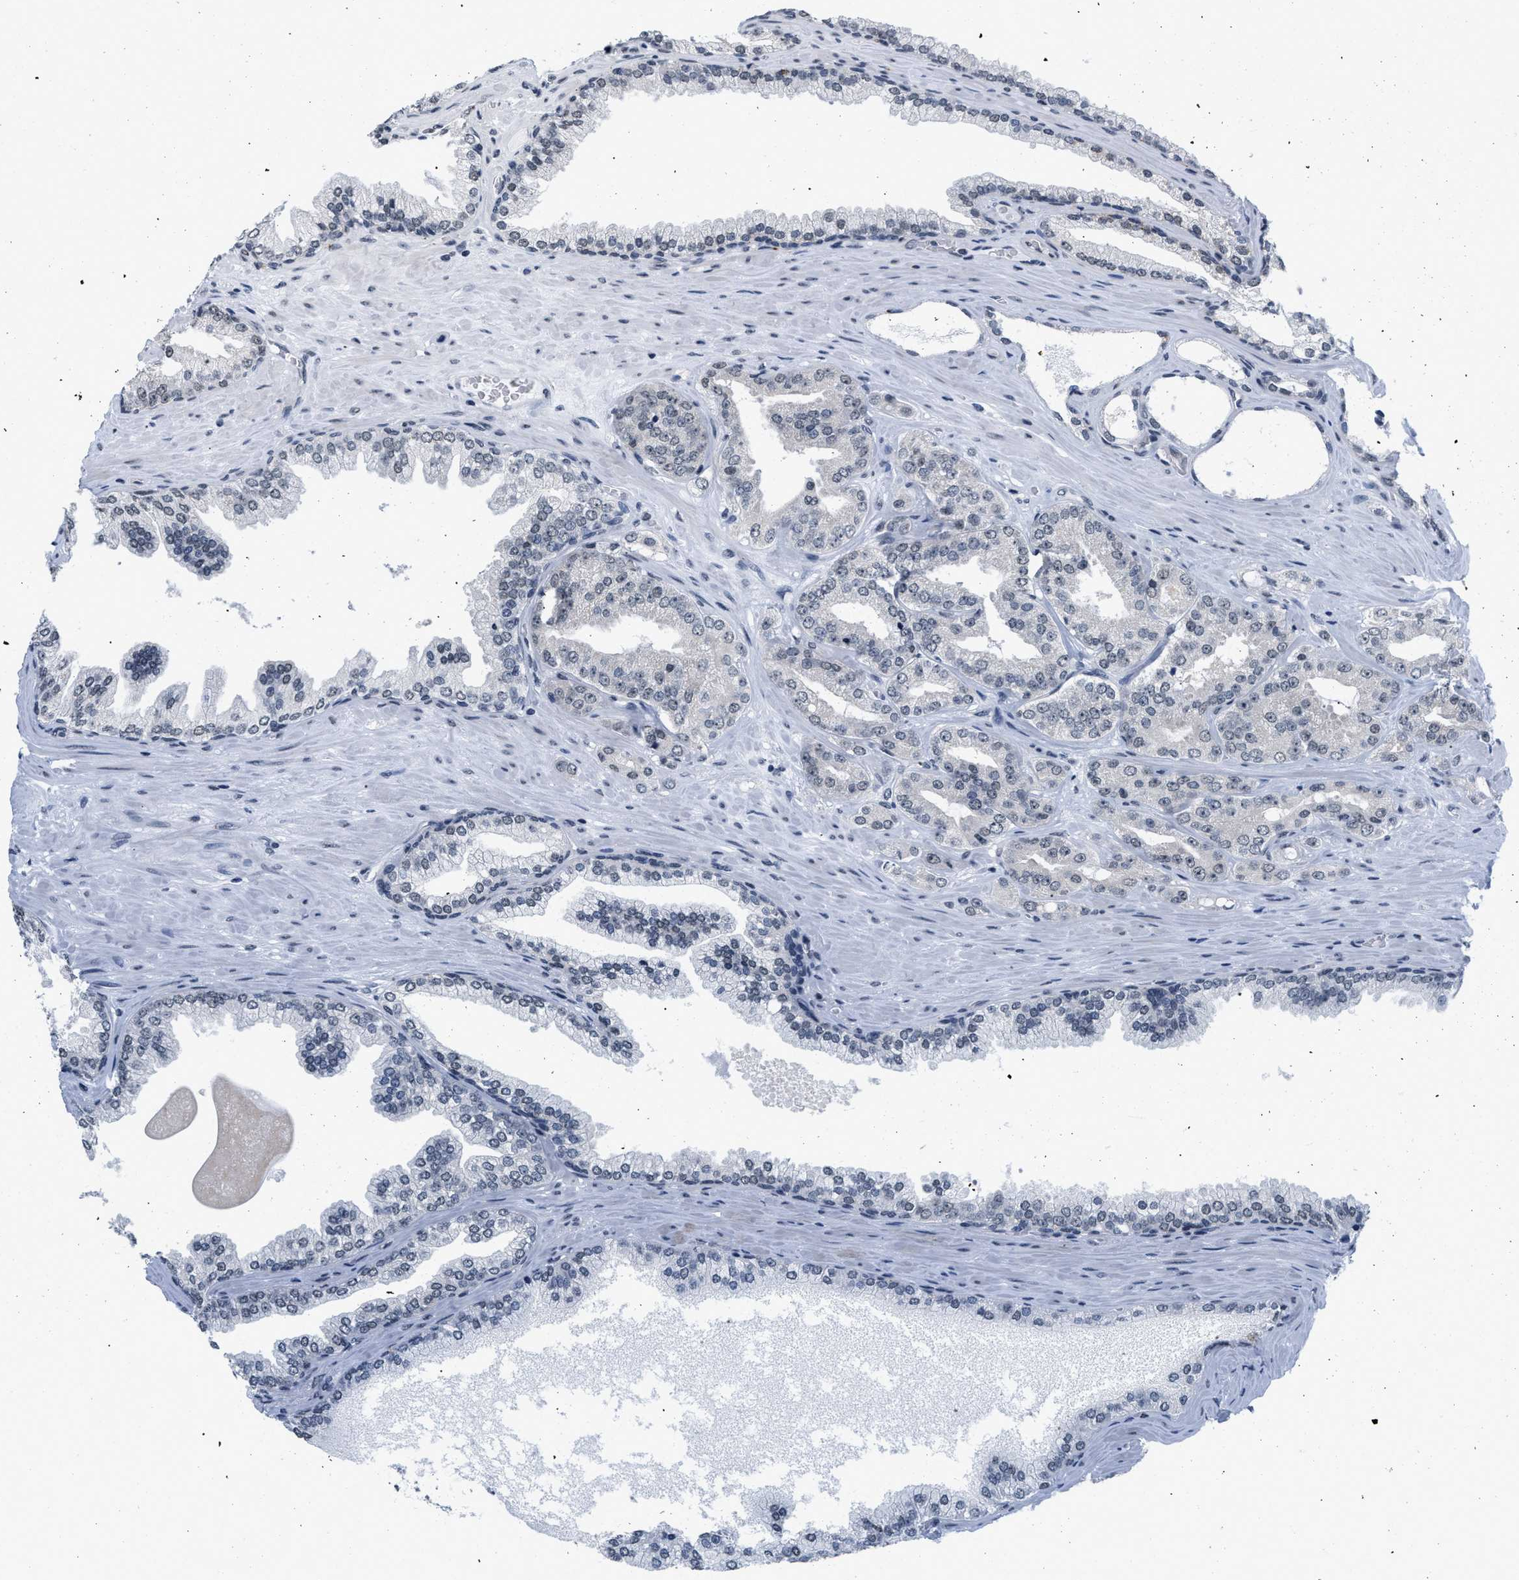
{"staining": {"intensity": "negative", "quantity": "none", "location": "none"}, "tissue": "prostate cancer", "cell_type": "Tumor cells", "image_type": "cancer", "snomed": [{"axis": "morphology", "description": "Adenocarcinoma, High grade"}, {"axis": "topography", "description": "Prostate"}], "caption": "Human prostate high-grade adenocarcinoma stained for a protein using immunohistochemistry demonstrates no staining in tumor cells.", "gene": "RAF1", "patient": {"sex": "male", "age": 71}}